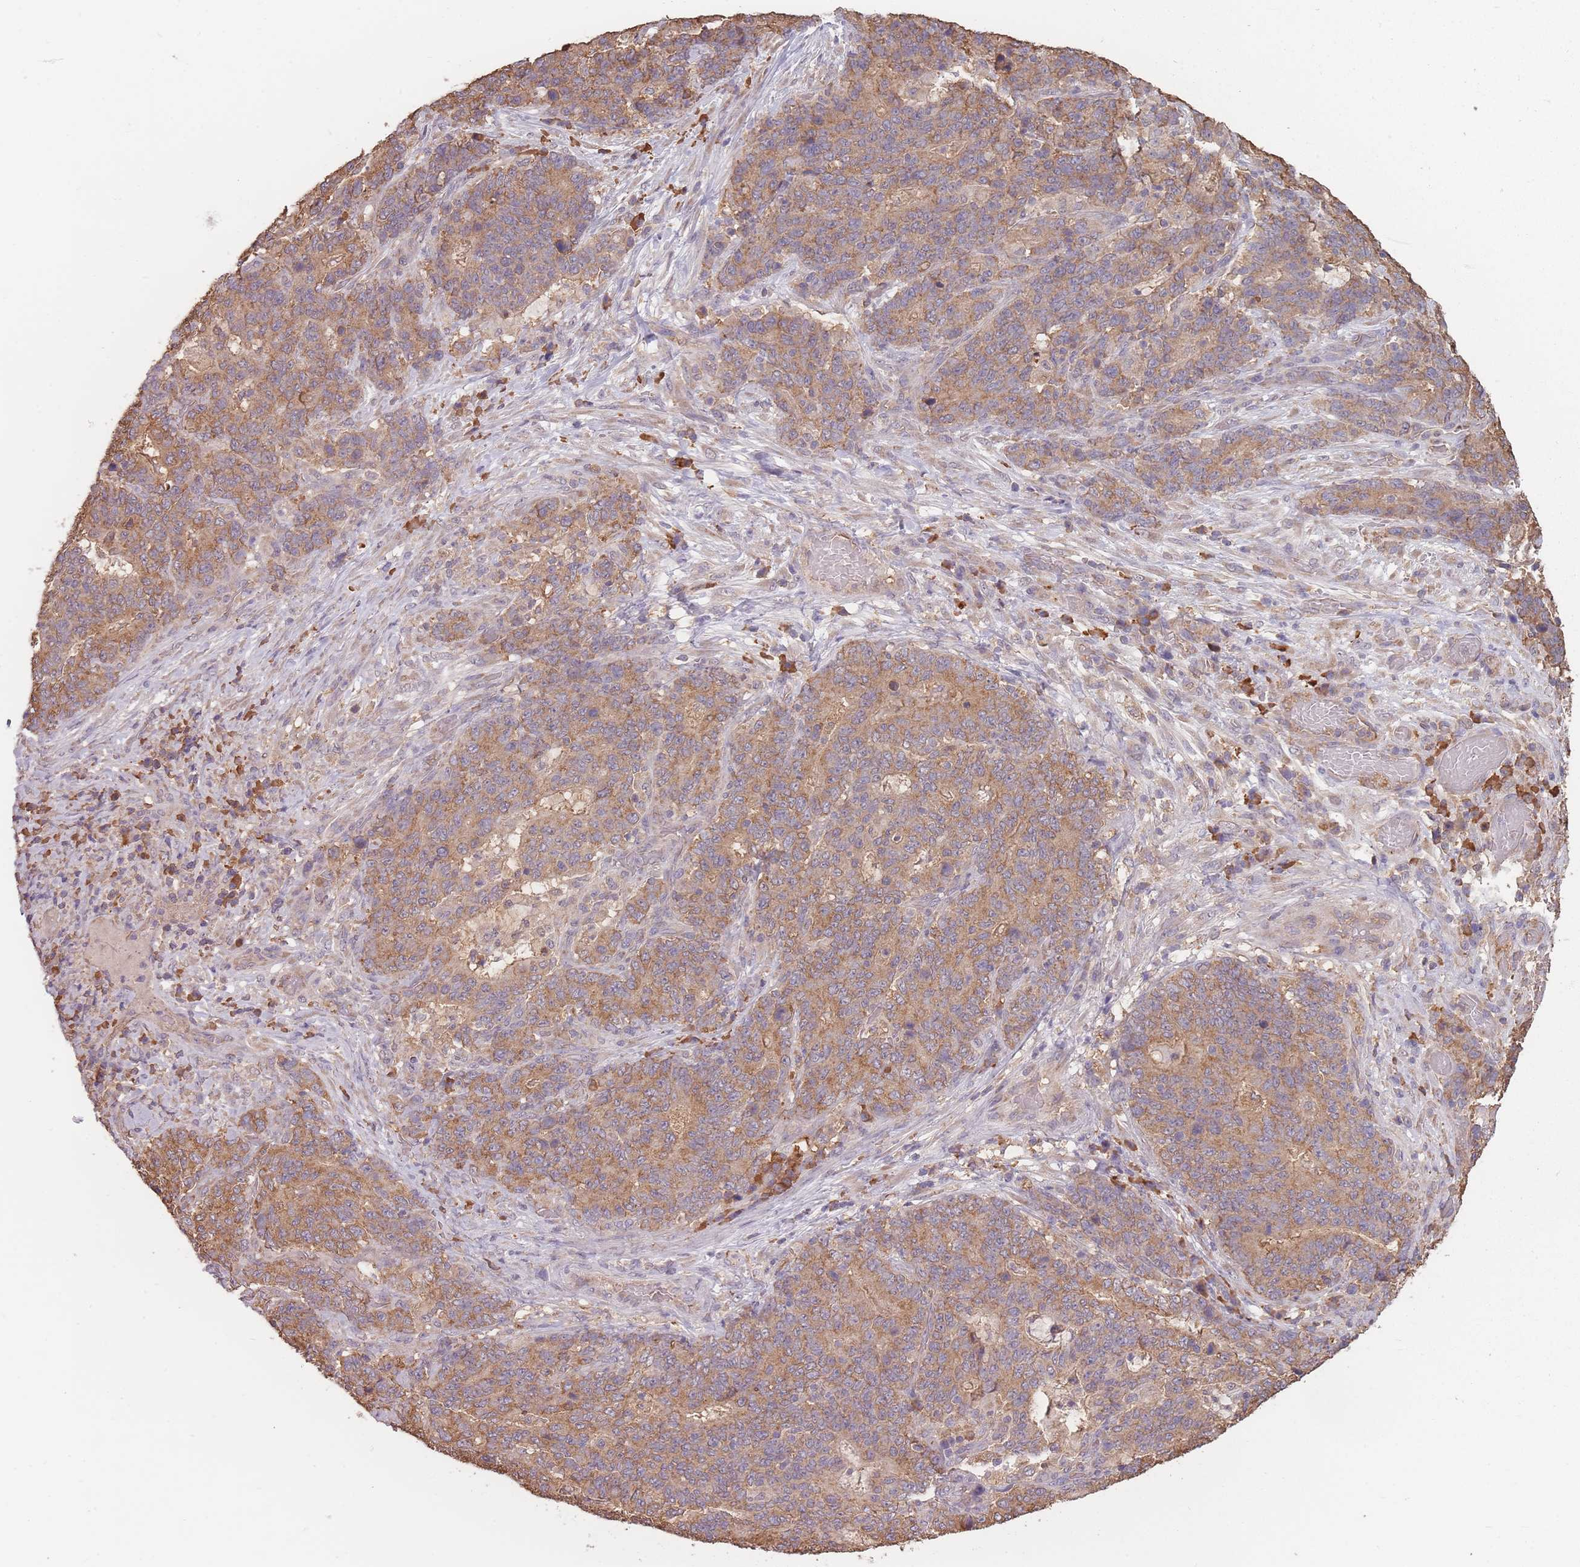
{"staining": {"intensity": "moderate", "quantity": ">75%", "location": "cytoplasmic/membranous"}, "tissue": "stomach cancer", "cell_type": "Tumor cells", "image_type": "cancer", "snomed": [{"axis": "morphology", "description": "Normal tissue, NOS"}, {"axis": "morphology", "description": "Adenocarcinoma, NOS"}, {"axis": "topography", "description": "Stomach"}], "caption": "Stomach cancer tissue shows moderate cytoplasmic/membranous staining in approximately >75% of tumor cells, visualized by immunohistochemistry.", "gene": "SANBR", "patient": {"sex": "female", "age": 64}}